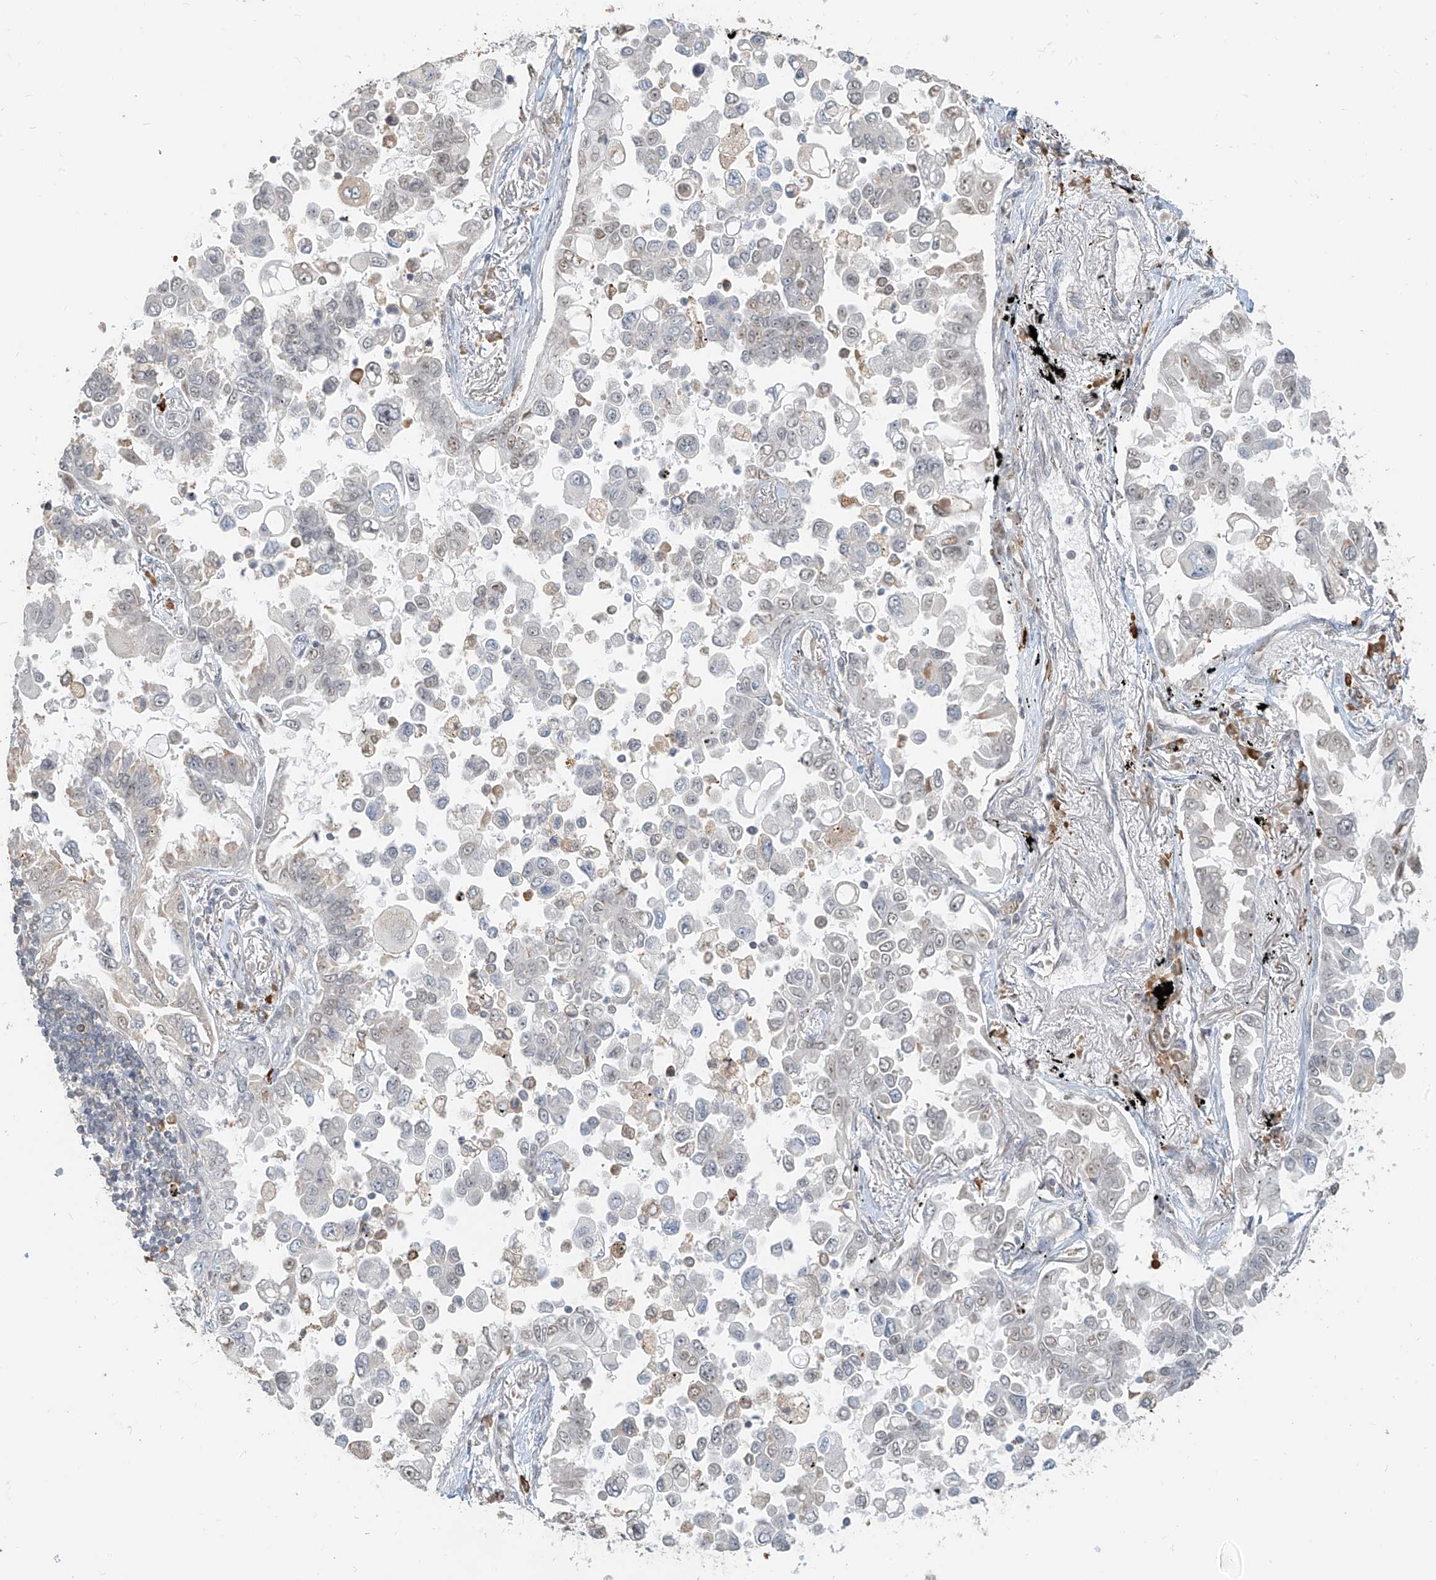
{"staining": {"intensity": "negative", "quantity": "none", "location": "none"}, "tissue": "lung cancer", "cell_type": "Tumor cells", "image_type": "cancer", "snomed": [{"axis": "morphology", "description": "Adenocarcinoma, NOS"}, {"axis": "topography", "description": "Lung"}], "caption": "Protein analysis of lung cancer exhibits no significant positivity in tumor cells.", "gene": "ZMYM2", "patient": {"sex": "female", "age": 67}}